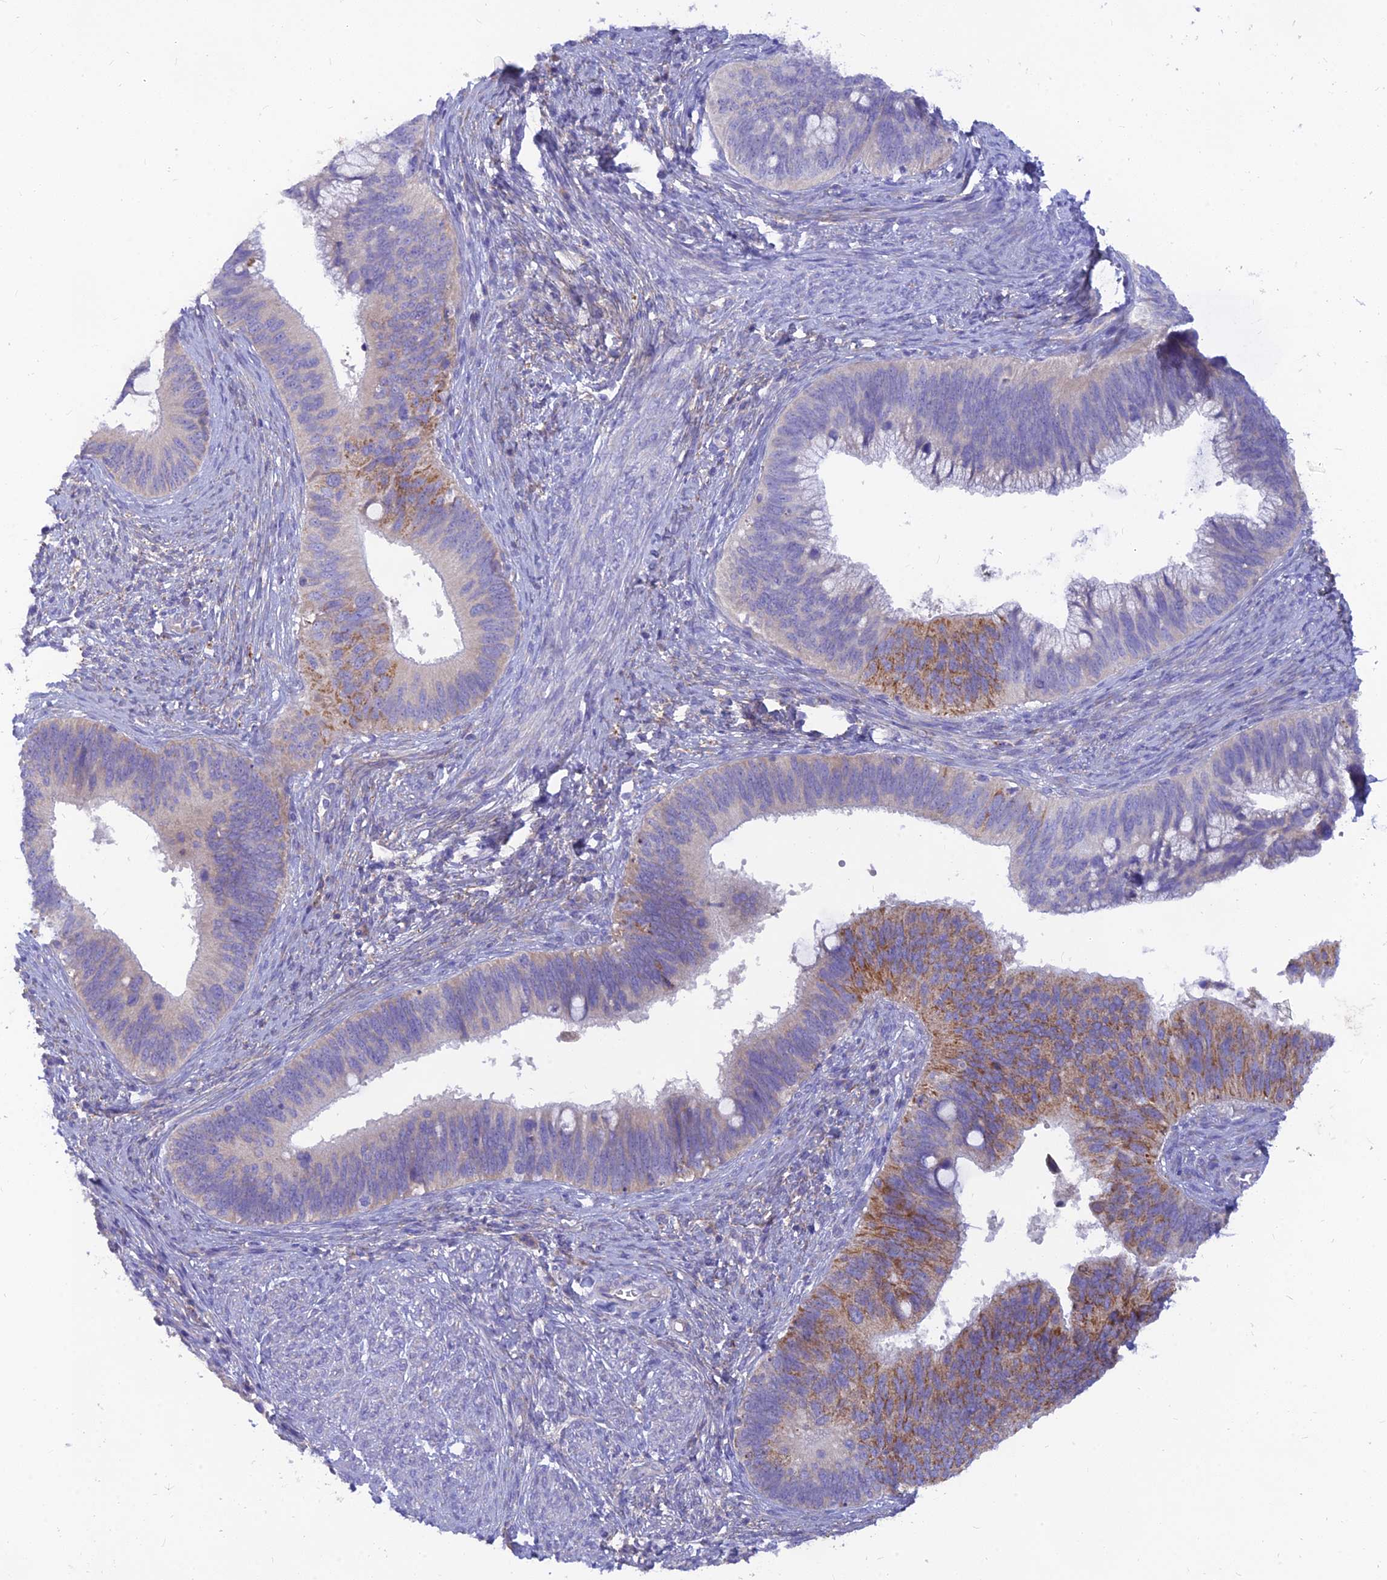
{"staining": {"intensity": "moderate", "quantity": "<25%", "location": "cytoplasmic/membranous"}, "tissue": "cervical cancer", "cell_type": "Tumor cells", "image_type": "cancer", "snomed": [{"axis": "morphology", "description": "Adenocarcinoma, NOS"}, {"axis": "topography", "description": "Cervix"}], "caption": "IHC histopathology image of neoplastic tissue: human cervical cancer (adenocarcinoma) stained using immunohistochemistry (IHC) shows low levels of moderate protein expression localized specifically in the cytoplasmic/membranous of tumor cells, appearing as a cytoplasmic/membranous brown color.", "gene": "TMEM30B", "patient": {"sex": "female", "age": 42}}